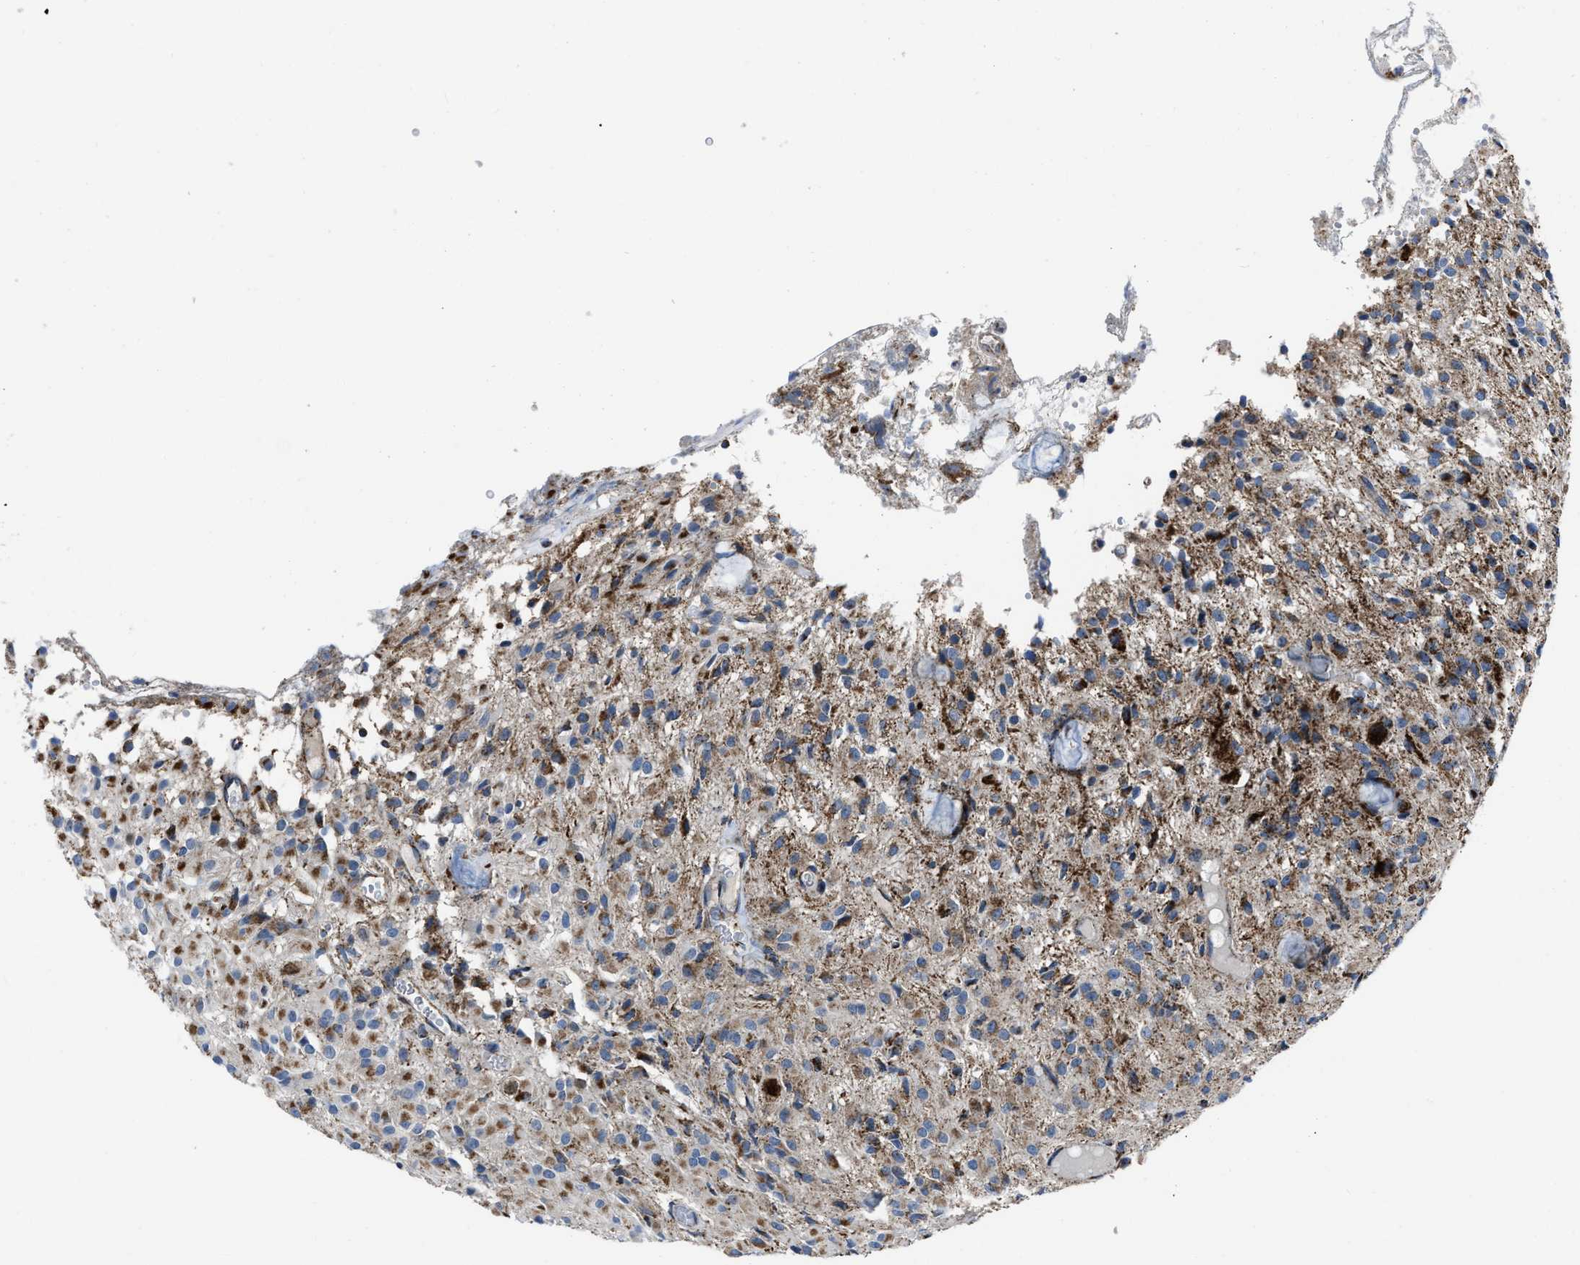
{"staining": {"intensity": "moderate", "quantity": ">75%", "location": "cytoplasmic/membranous"}, "tissue": "glioma", "cell_type": "Tumor cells", "image_type": "cancer", "snomed": [{"axis": "morphology", "description": "Glioma, malignant, High grade"}, {"axis": "topography", "description": "Brain"}], "caption": "A photomicrograph showing moderate cytoplasmic/membranous expression in approximately >75% of tumor cells in glioma, as visualized by brown immunohistochemical staining.", "gene": "NSD3", "patient": {"sex": "female", "age": 59}}